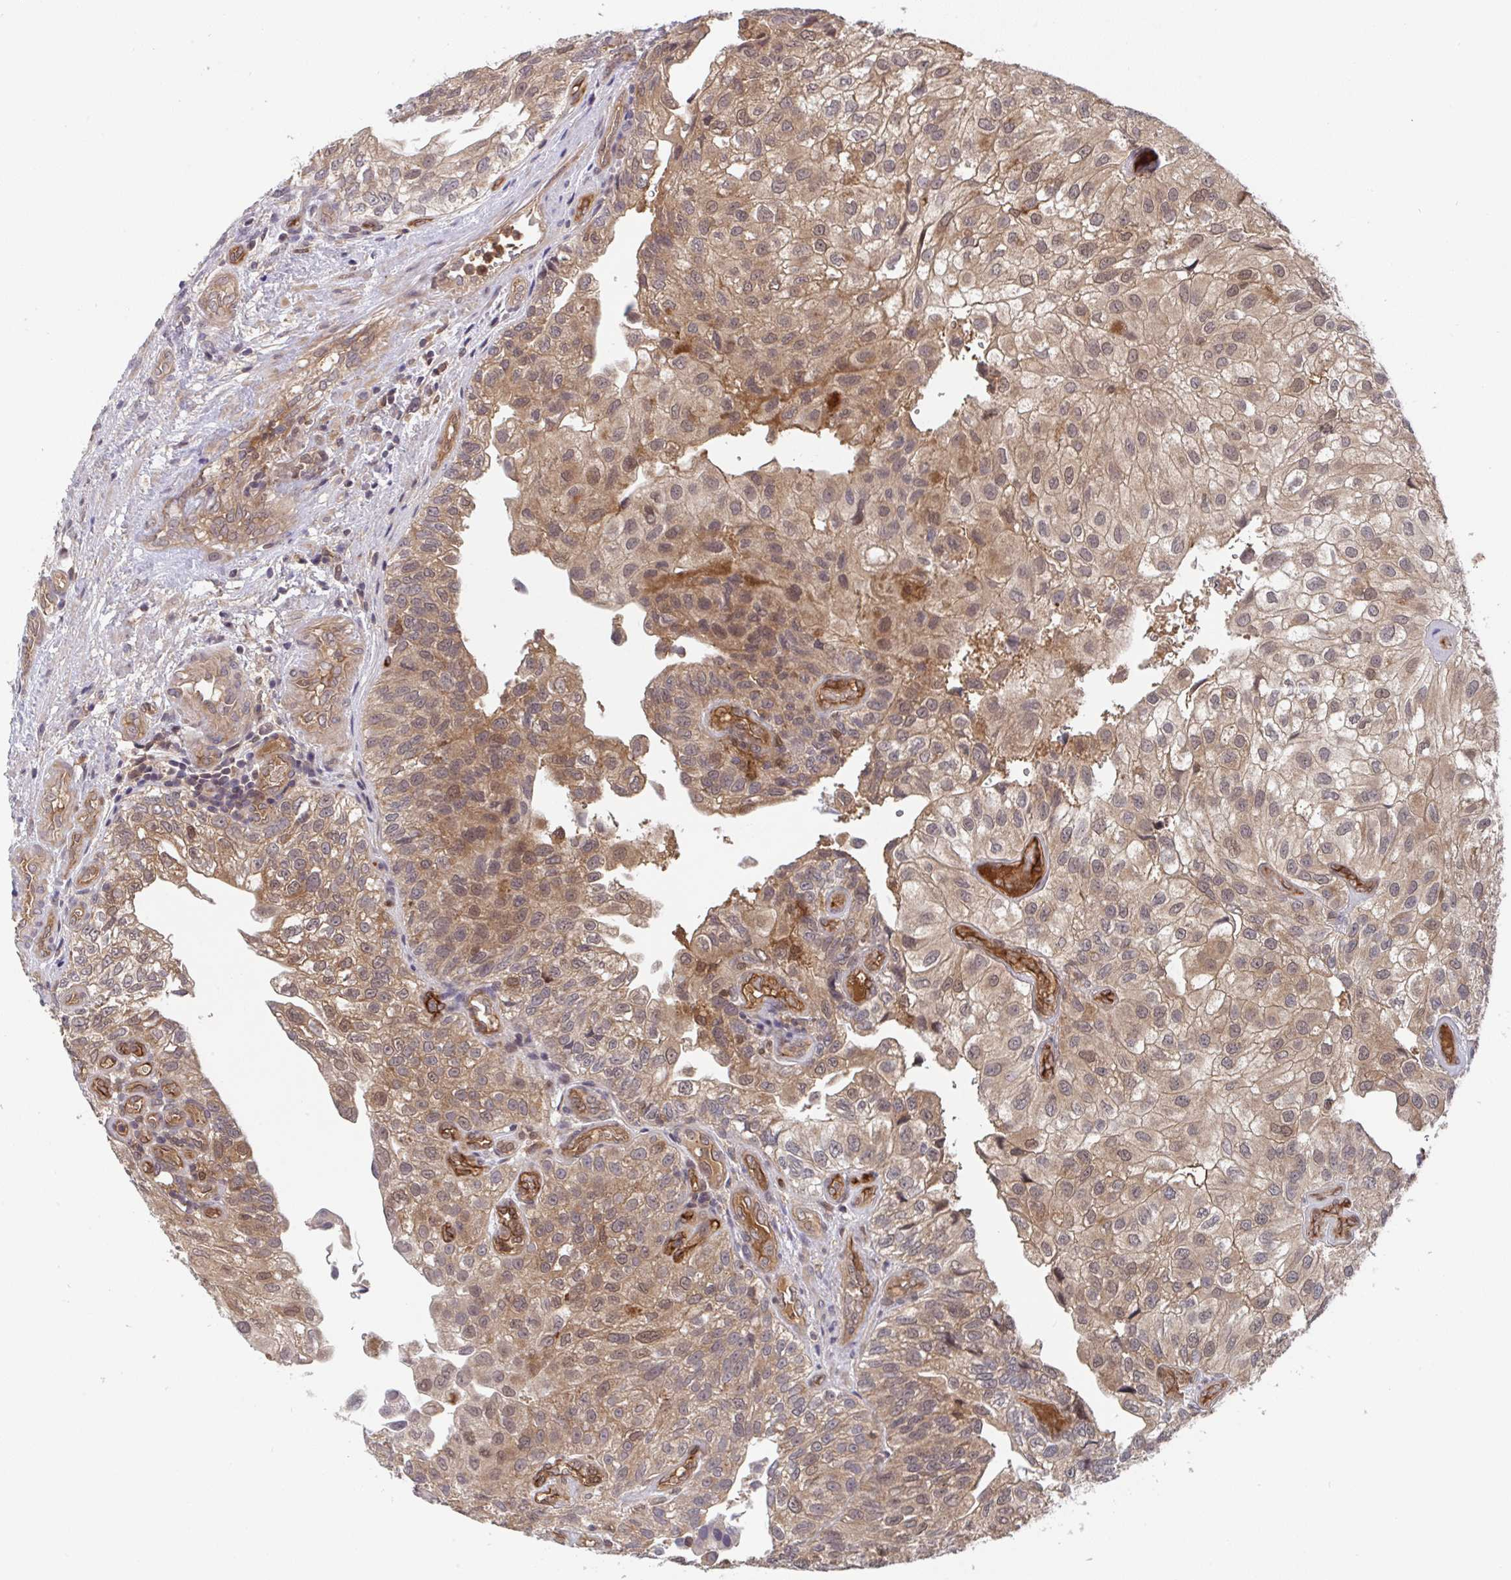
{"staining": {"intensity": "weak", "quantity": ">75%", "location": "cytoplasmic/membranous,nuclear"}, "tissue": "urothelial cancer", "cell_type": "Tumor cells", "image_type": "cancer", "snomed": [{"axis": "morphology", "description": "Urothelial carcinoma, NOS"}, {"axis": "topography", "description": "Urinary bladder"}], "caption": "Weak cytoplasmic/membranous and nuclear expression is appreciated in about >75% of tumor cells in urothelial cancer.", "gene": "TIGAR", "patient": {"sex": "male", "age": 87}}